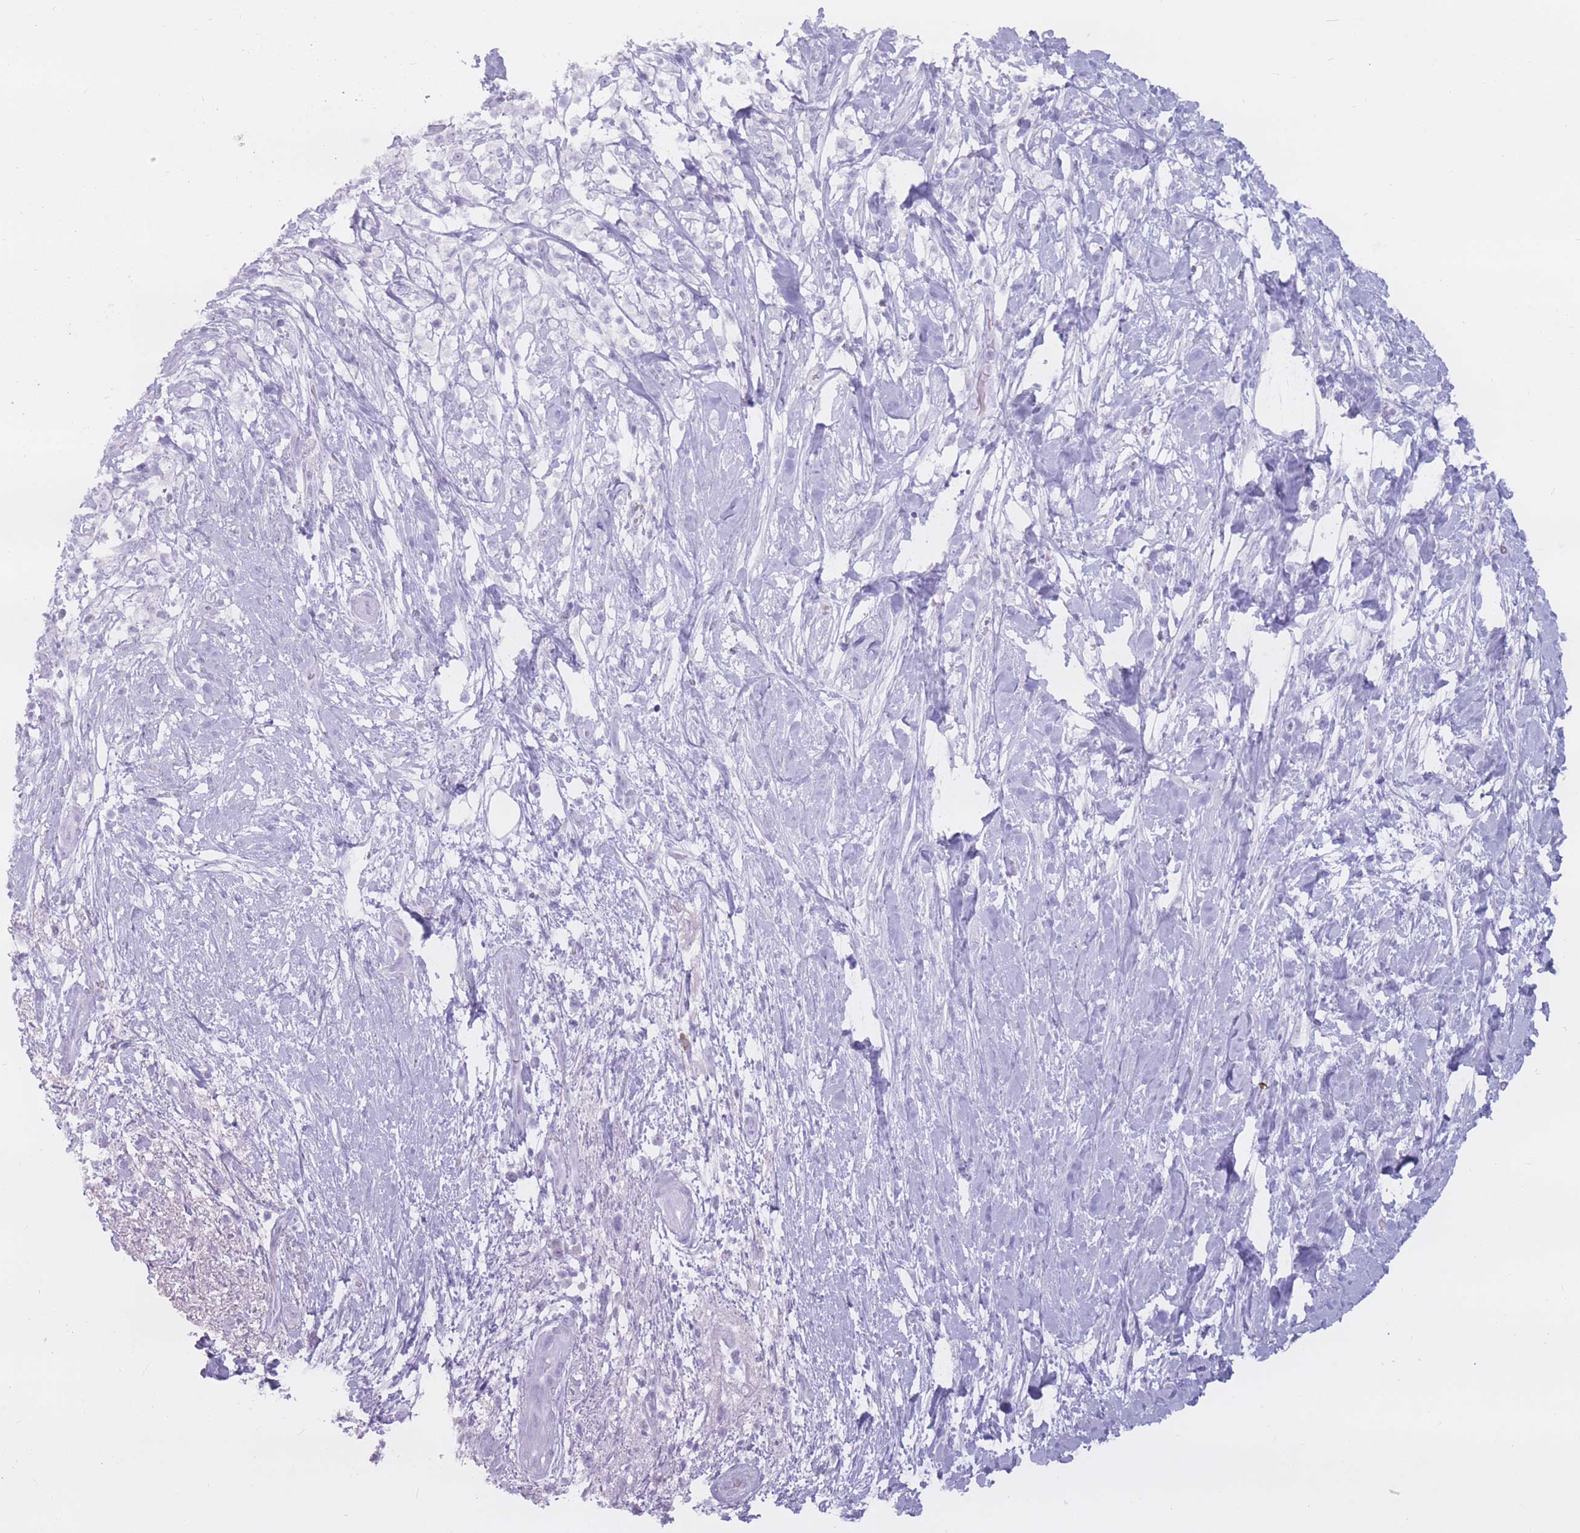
{"staining": {"intensity": "negative", "quantity": "none", "location": "none"}, "tissue": "pancreatic cancer", "cell_type": "Tumor cells", "image_type": "cancer", "snomed": [{"axis": "morphology", "description": "Adenocarcinoma, NOS"}, {"axis": "topography", "description": "Pancreas"}], "caption": "High magnification brightfield microscopy of pancreatic adenocarcinoma stained with DAB (3,3'-diaminobenzidine) (brown) and counterstained with hematoxylin (blue): tumor cells show no significant staining. (DAB immunohistochemistry (IHC) visualized using brightfield microscopy, high magnification).", "gene": "PNMA3", "patient": {"sex": "female", "age": 72}}